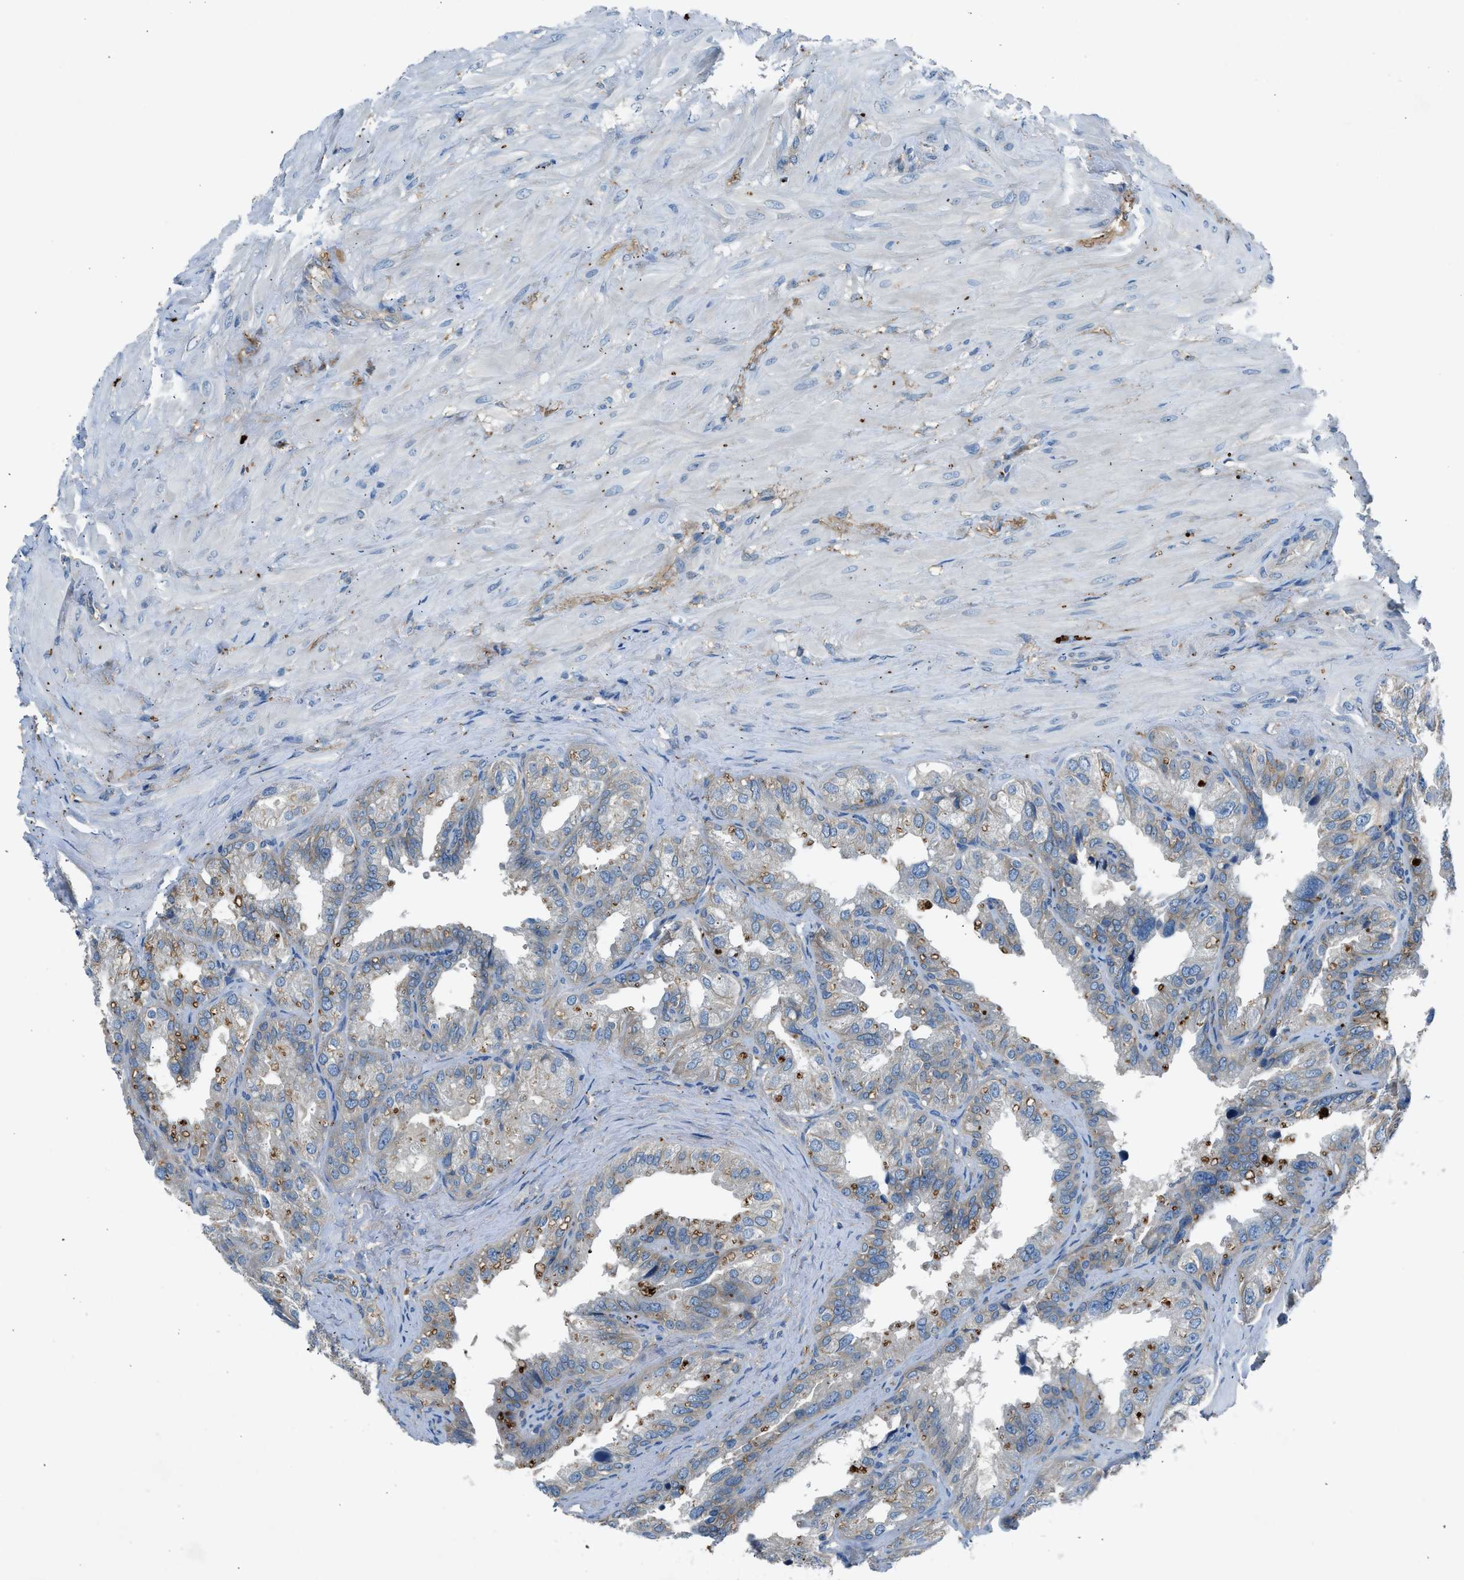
{"staining": {"intensity": "strong", "quantity": "<25%", "location": "cytoplasmic/membranous"}, "tissue": "seminal vesicle", "cell_type": "Glandular cells", "image_type": "normal", "snomed": [{"axis": "morphology", "description": "Normal tissue, NOS"}, {"axis": "topography", "description": "Seminal veicle"}], "caption": "Strong cytoplasmic/membranous staining for a protein is identified in about <25% of glandular cells of benign seminal vesicle using immunohistochemistry.", "gene": "BMP1", "patient": {"sex": "male", "age": 68}}